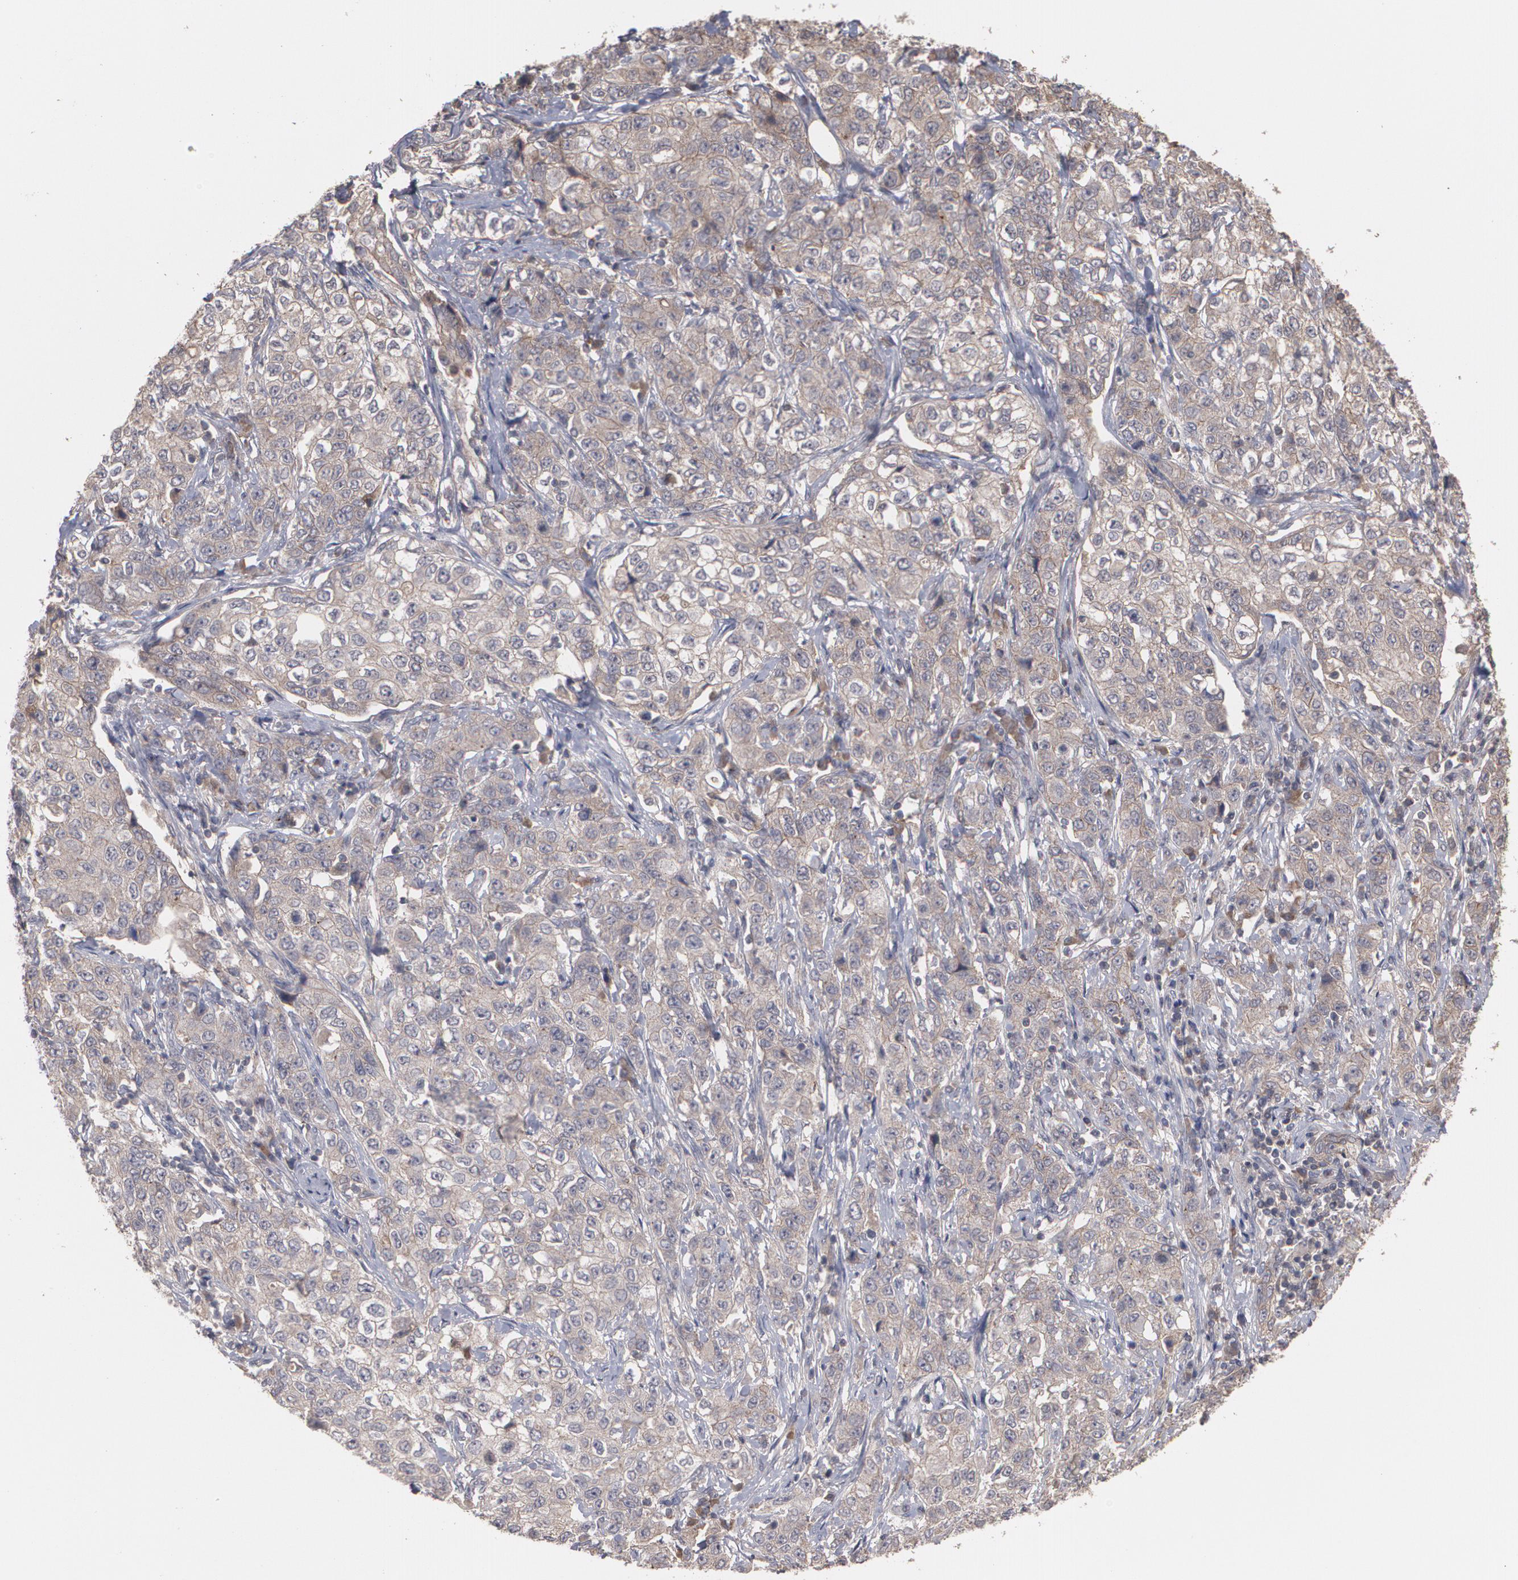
{"staining": {"intensity": "weak", "quantity": ">75%", "location": "cytoplasmic/membranous"}, "tissue": "stomach cancer", "cell_type": "Tumor cells", "image_type": "cancer", "snomed": [{"axis": "morphology", "description": "Adenocarcinoma, NOS"}, {"axis": "topography", "description": "Stomach"}], "caption": "Stomach adenocarcinoma was stained to show a protein in brown. There is low levels of weak cytoplasmic/membranous positivity in approximately >75% of tumor cells. (Stains: DAB in brown, nuclei in blue, Microscopy: brightfield microscopy at high magnification).", "gene": "ARF6", "patient": {"sex": "male", "age": 48}}